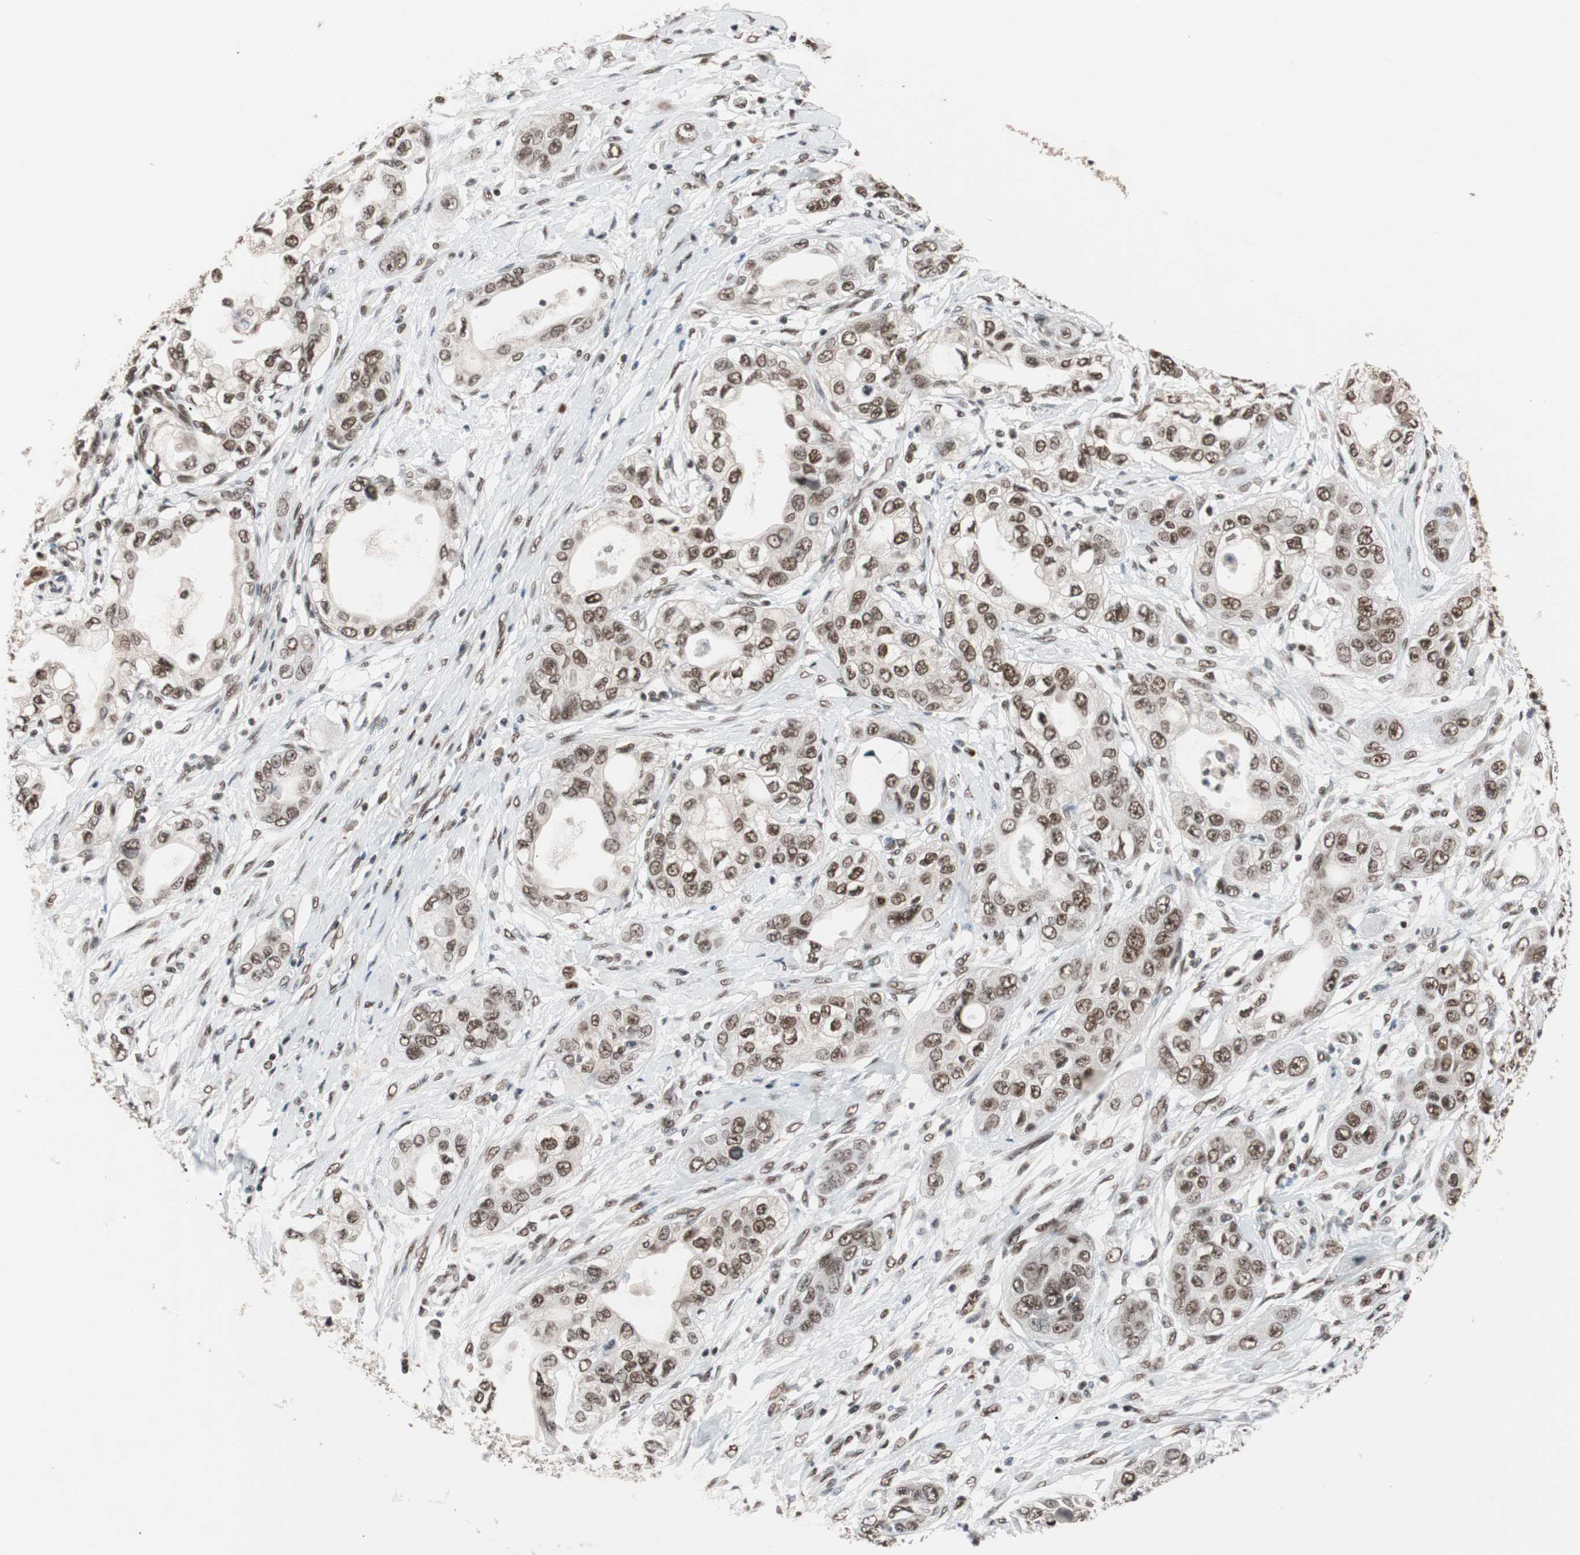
{"staining": {"intensity": "moderate", "quantity": ">75%", "location": "nuclear"}, "tissue": "pancreatic cancer", "cell_type": "Tumor cells", "image_type": "cancer", "snomed": [{"axis": "morphology", "description": "Adenocarcinoma, NOS"}, {"axis": "topography", "description": "Pancreas"}], "caption": "A photomicrograph of pancreatic cancer (adenocarcinoma) stained for a protein displays moderate nuclear brown staining in tumor cells.", "gene": "CHAMP1", "patient": {"sex": "female", "age": 70}}